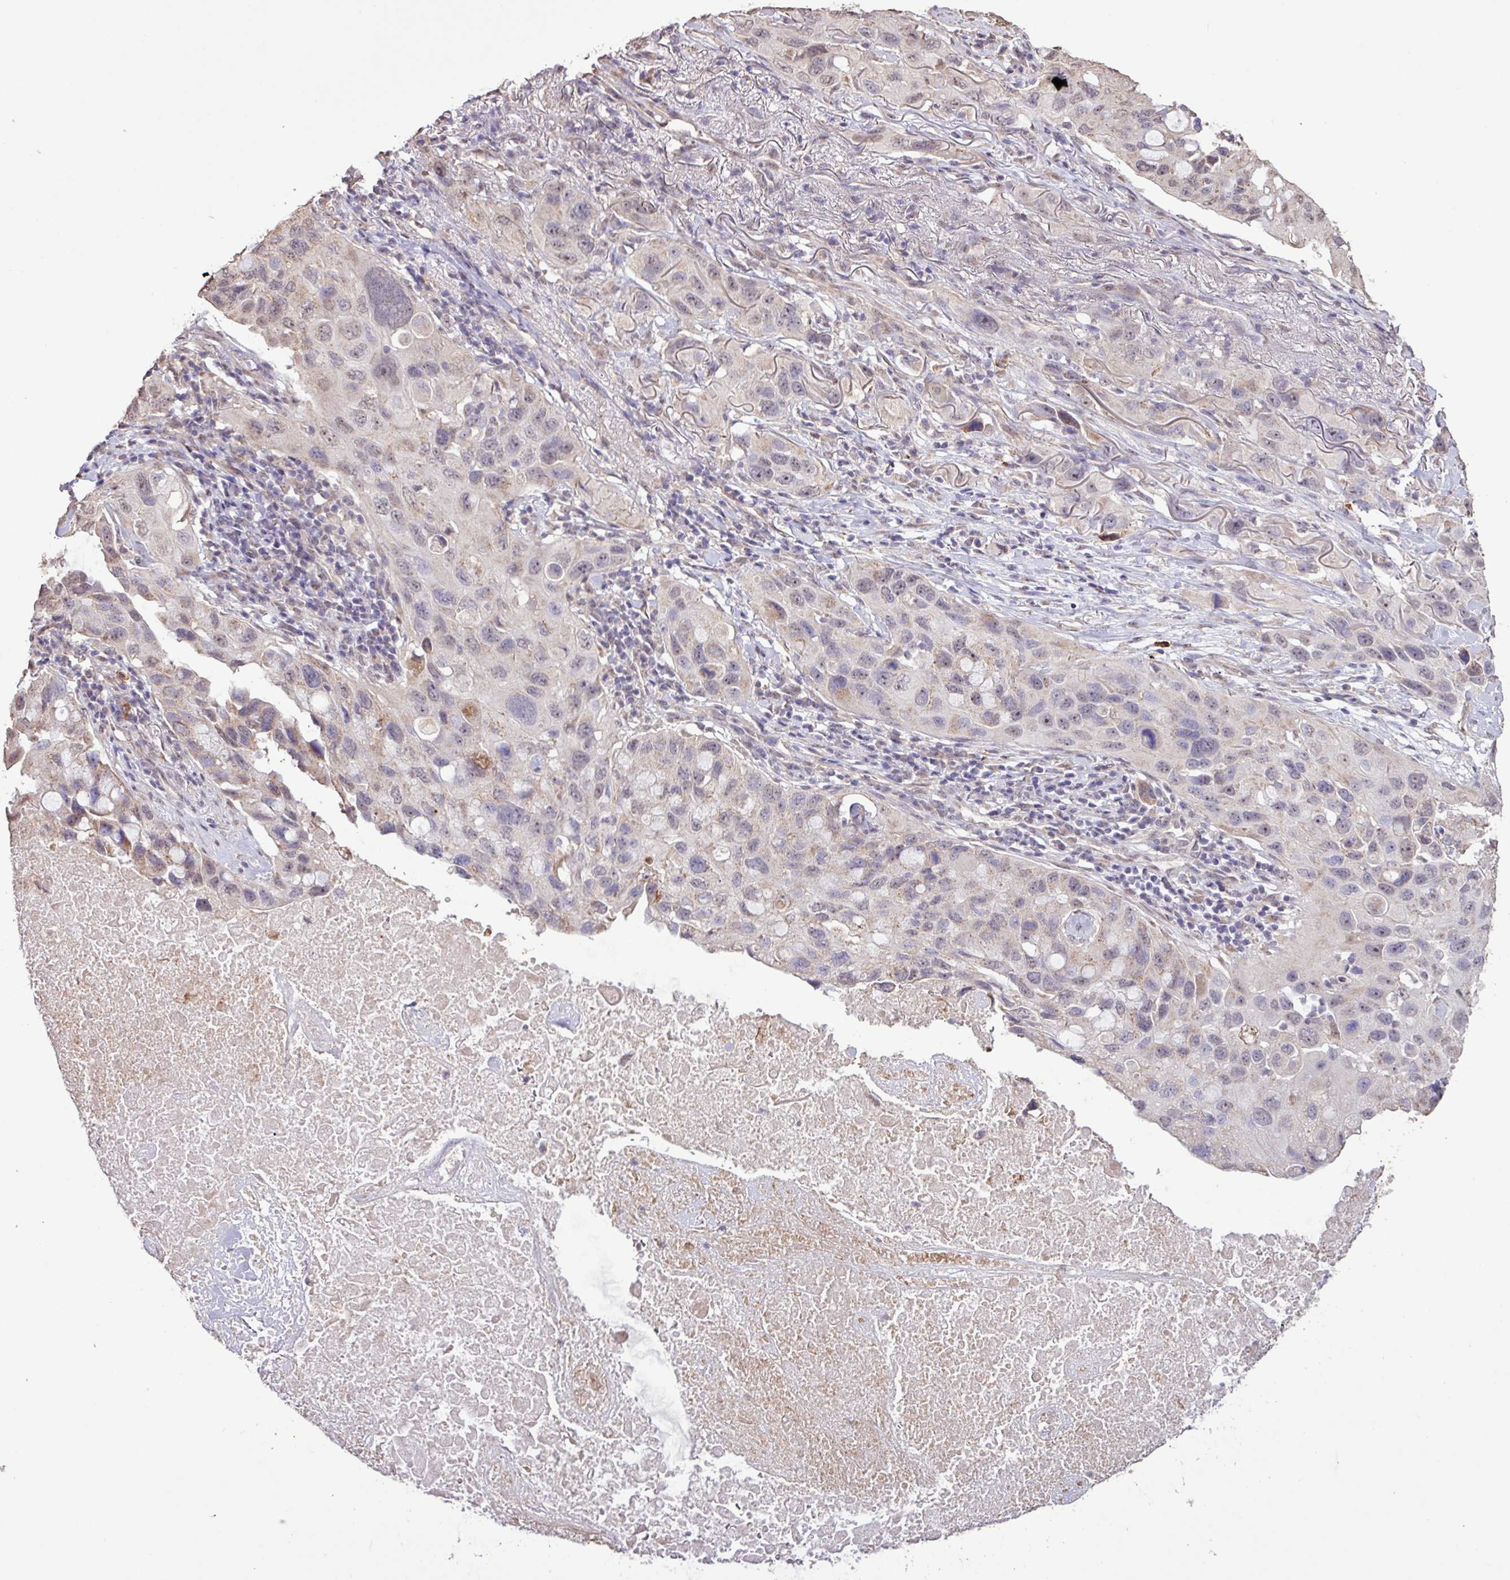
{"staining": {"intensity": "weak", "quantity": "25%-75%", "location": "cytoplasmic/membranous"}, "tissue": "lung cancer", "cell_type": "Tumor cells", "image_type": "cancer", "snomed": [{"axis": "morphology", "description": "Squamous cell carcinoma, NOS"}, {"axis": "topography", "description": "Lung"}], "caption": "IHC micrograph of lung cancer stained for a protein (brown), which reveals low levels of weak cytoplasmic/membranous expression in about 25%-75% of tumor cells.", "gene": "L3MBTL3", "patient": {"sex": "female", "age": 73}}